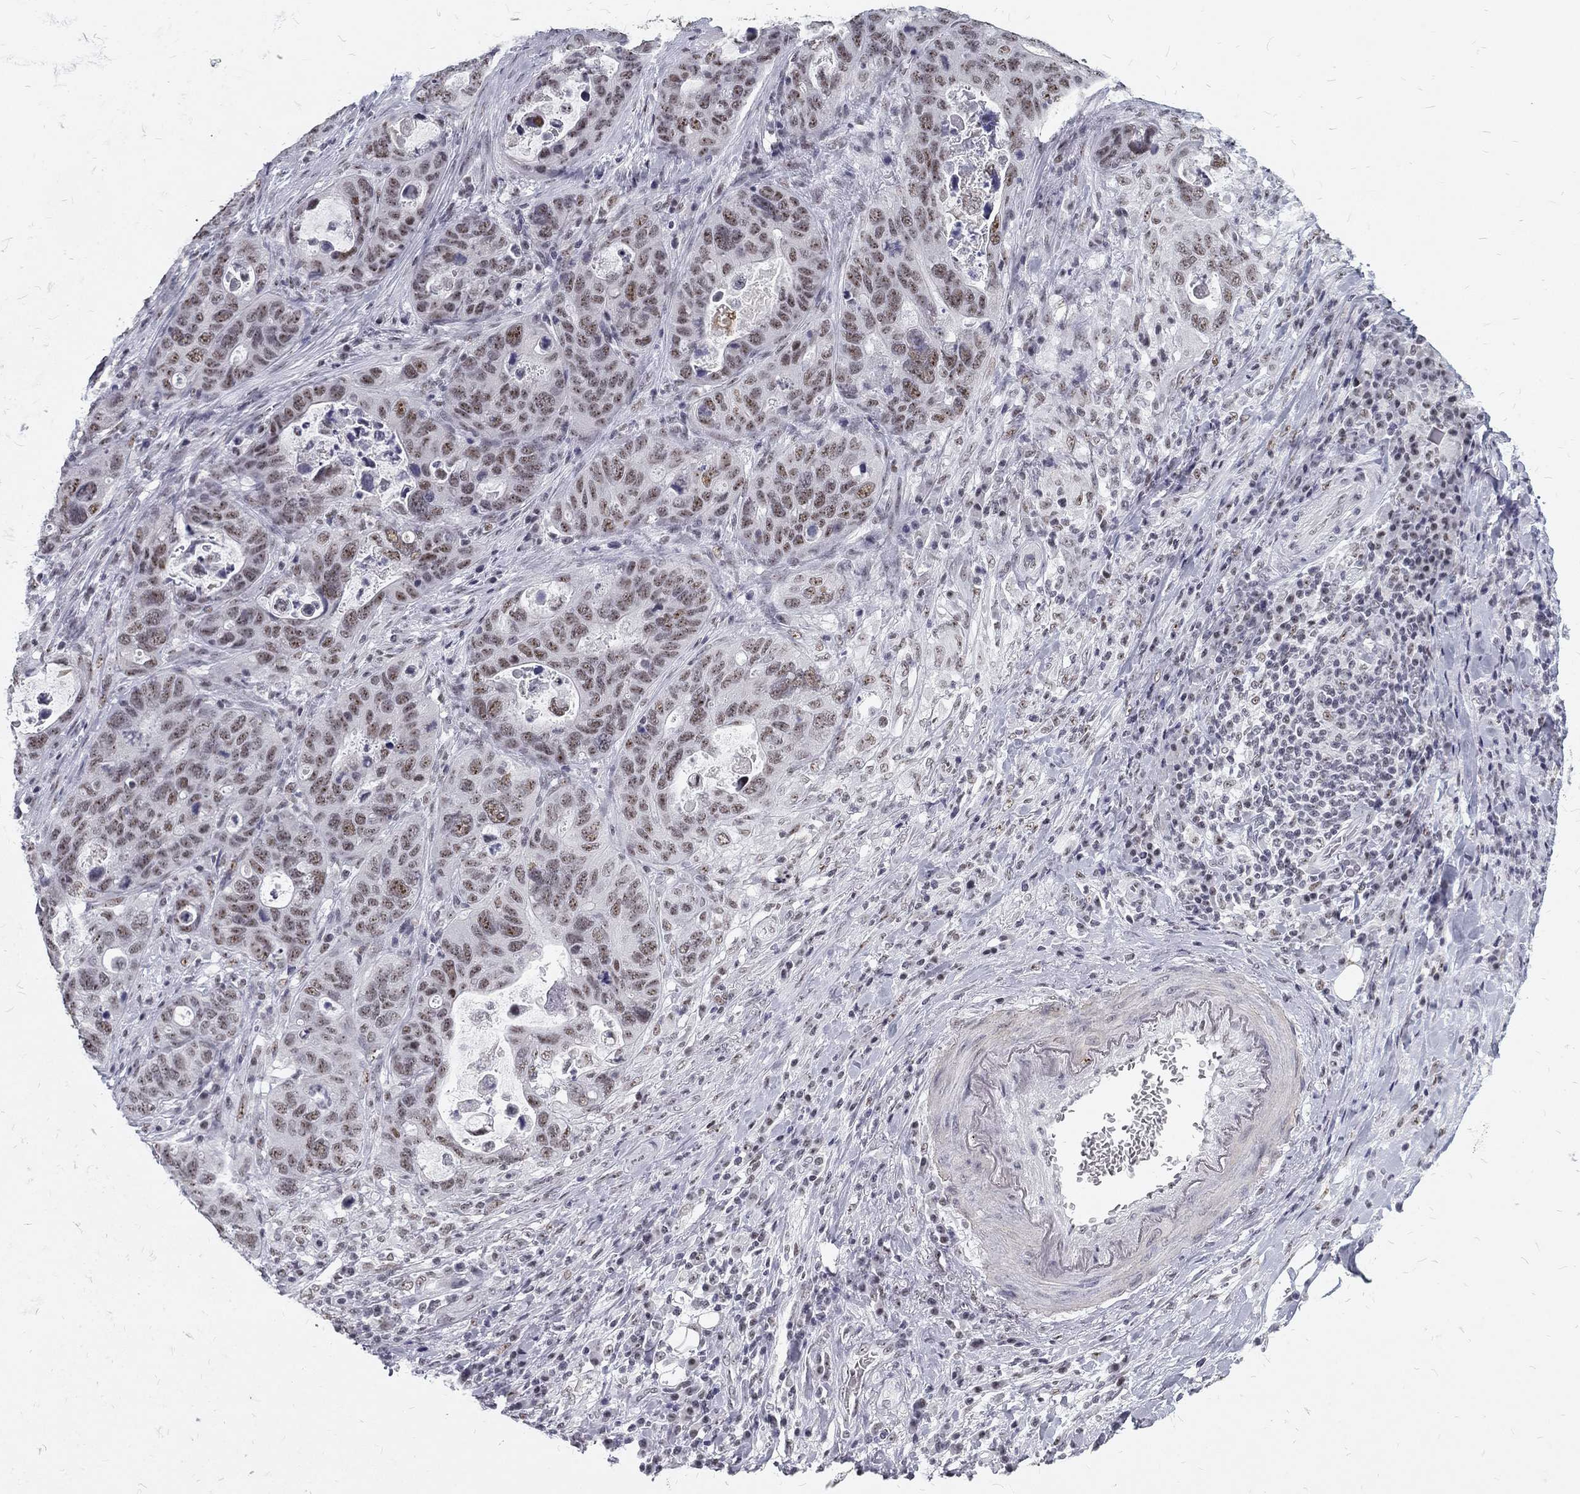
{"staining": {"intensity": "weak", "quantity": "25%-75%", "location": "nuclear"}, "tissue": "stomach cancer", "cell_type": "Tumor cells", "image_type": "cancer", "snomed": [{"axis": "morphology", "description": "Adenocarcinoma, NOS"}, {"axis": "topography", "description": "Stomach"}], "caption": "A brown stain labels weak nuclear staining of a protein in stomach cancer tumor cells.", "gene": "SNORC", "patient": {"sex": "male", "age": 54}}